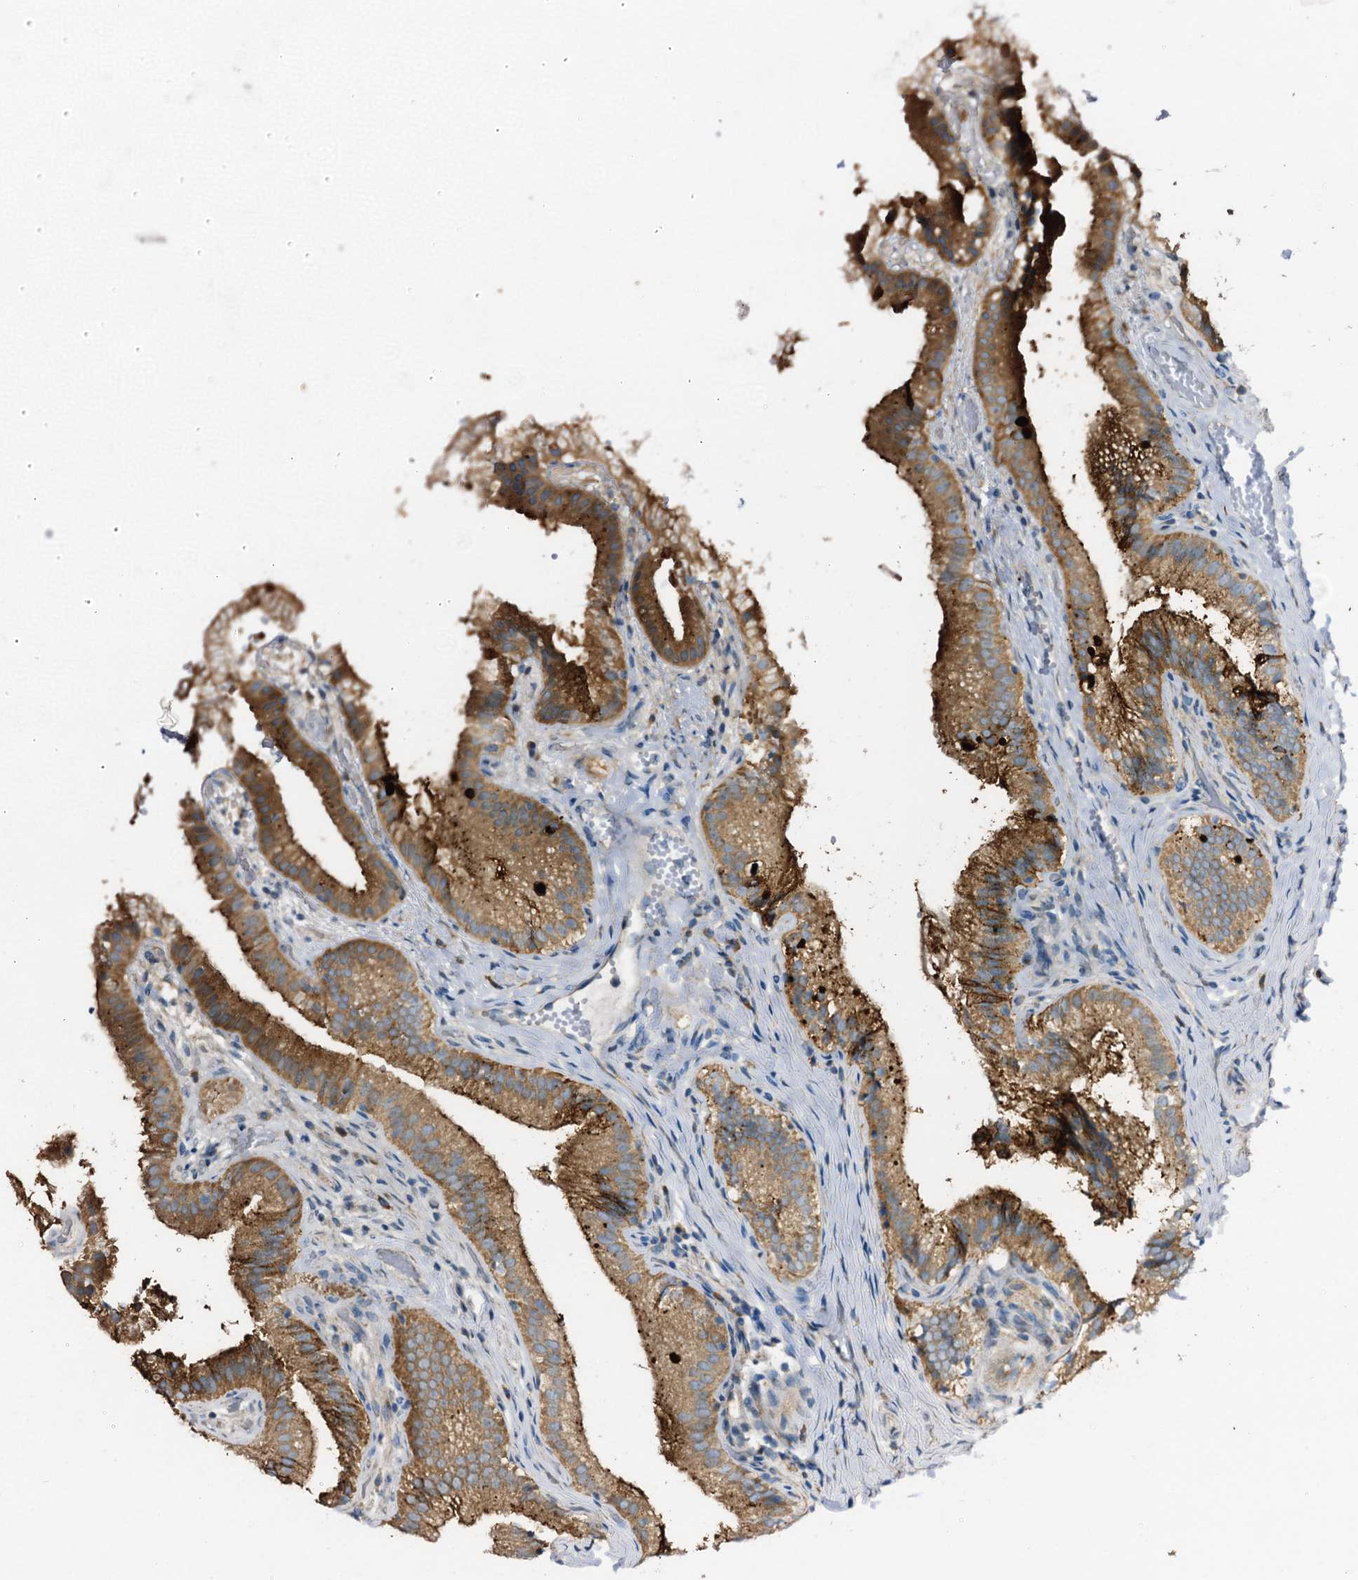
{"staining": {"intensity": "moderate", "quantity": ">75%", "location": "cytoplasmic/membranous"}, "tissue": "gallbladder", "cell_type": "Glandular cells", "image_type": "normal", "snomed": [{"axis": "morphology", "description": "Normal tissue, NOS"}, {"axis": "topography", "description": "Gallbladder"}], "caption": "Glandular cells exhibit medium levels of moderate cytoplasmic/membranous staining in approximately >75% of cells in unremarkable human gallbladder. (Stains: DAB in brown, nuclei in blue, Microscopy: brightfield microscopy at high magnification).", "gene": "STARD13", "patient": {"sex": "female", "age": 30}}